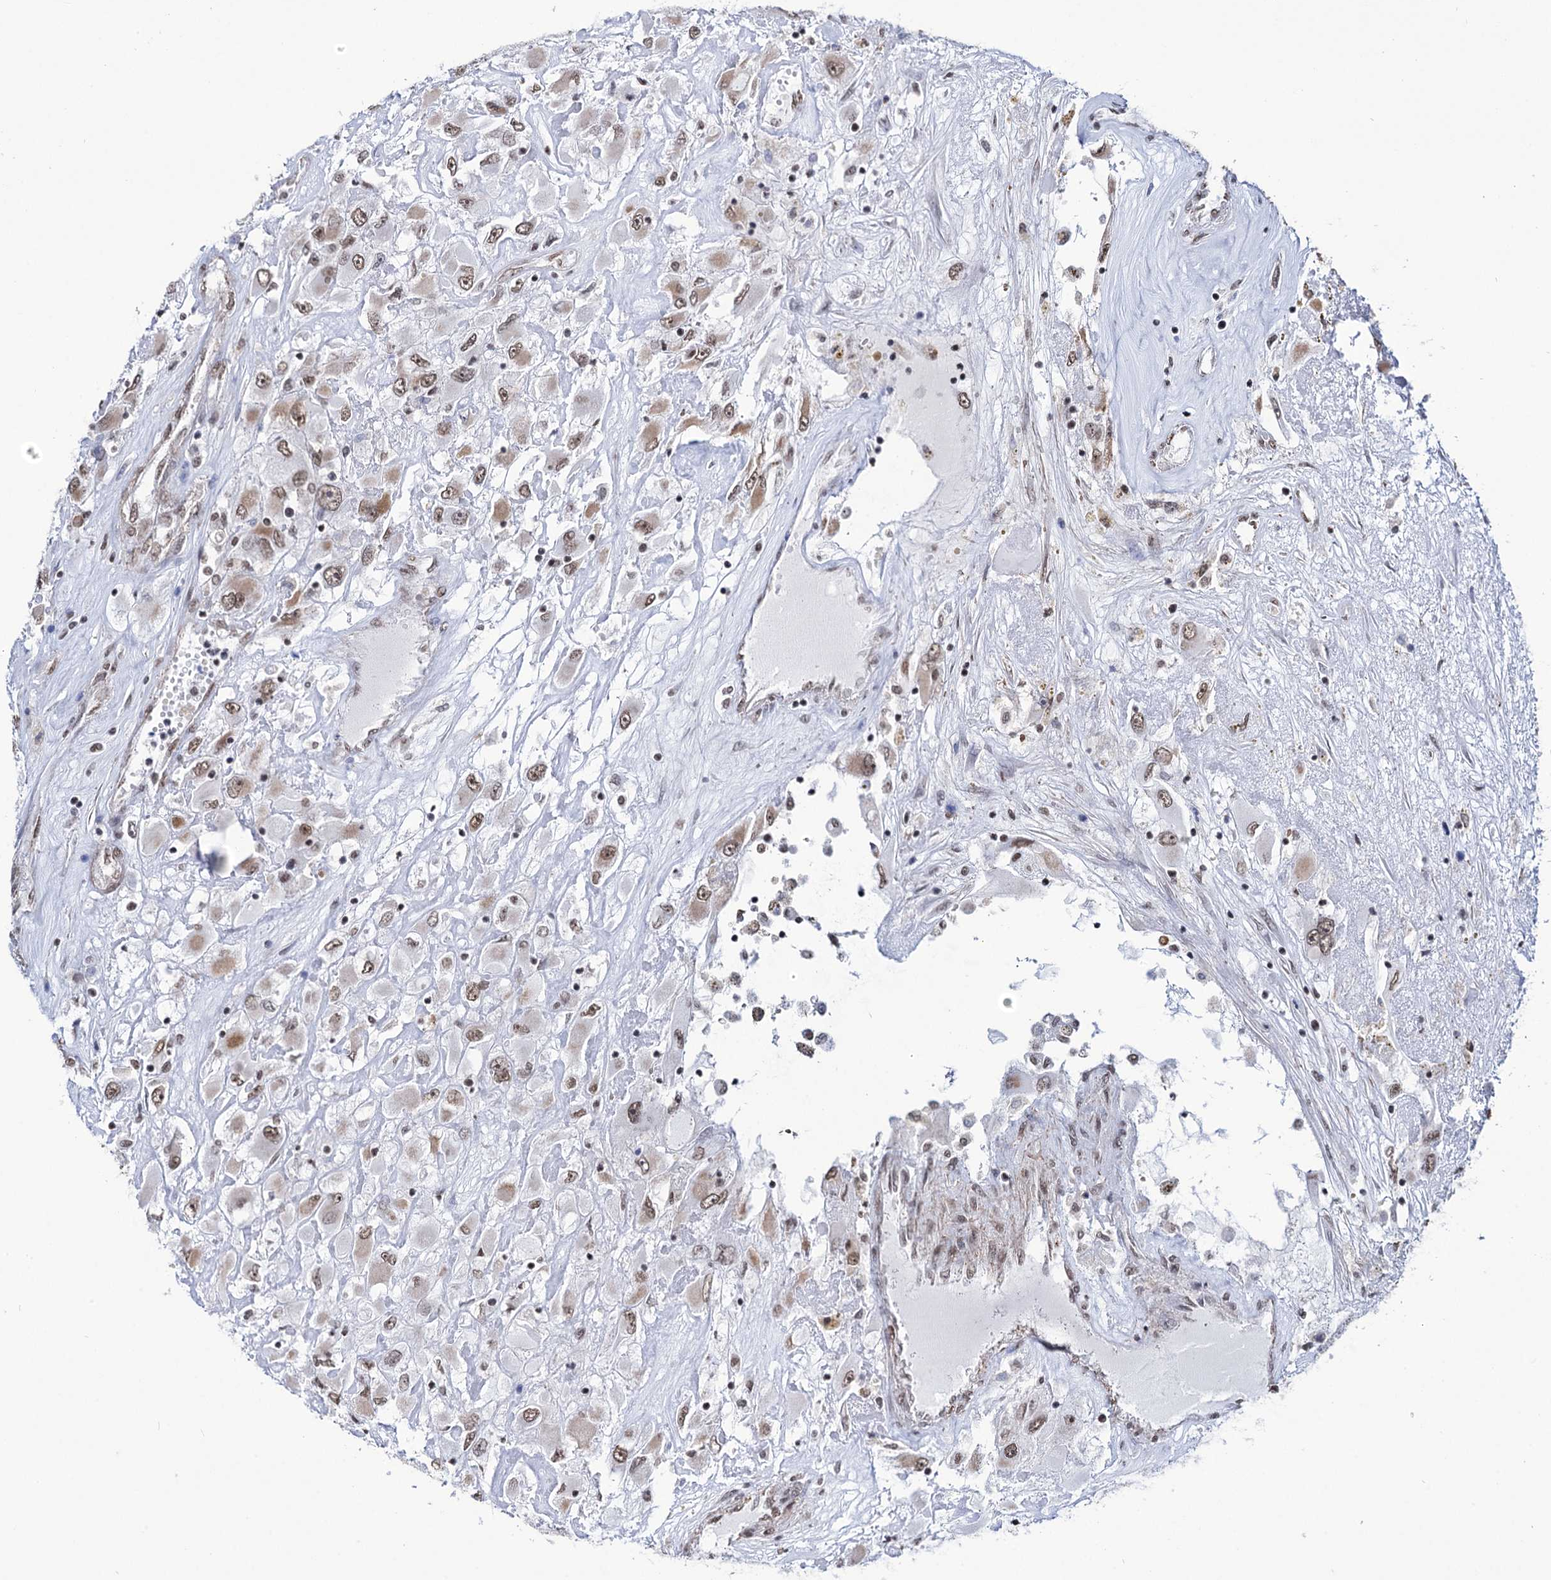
{"staining": {"intensity": "moderate", "quantity": ">75%", "location": "cytoplasmic/membranous,nuclear"}, "tissue": "renal cancer", "cell_type": "Tumor cells", "image_type": "cancer", "snomed": [{"axis": "morphology", "description": "Adenocarcinoma, NOS"}, {"axis": "topography", "description": "Kidney"}], "caption": "Protein staining of renal cancer (adenocarcinoma) tissue displays moderate cytoplasmic/membranous and nuclear positivity in approximately >75% of tumor cells.", "gene": "ABHD10", "patient": {"sex": "female", "age": 52}}